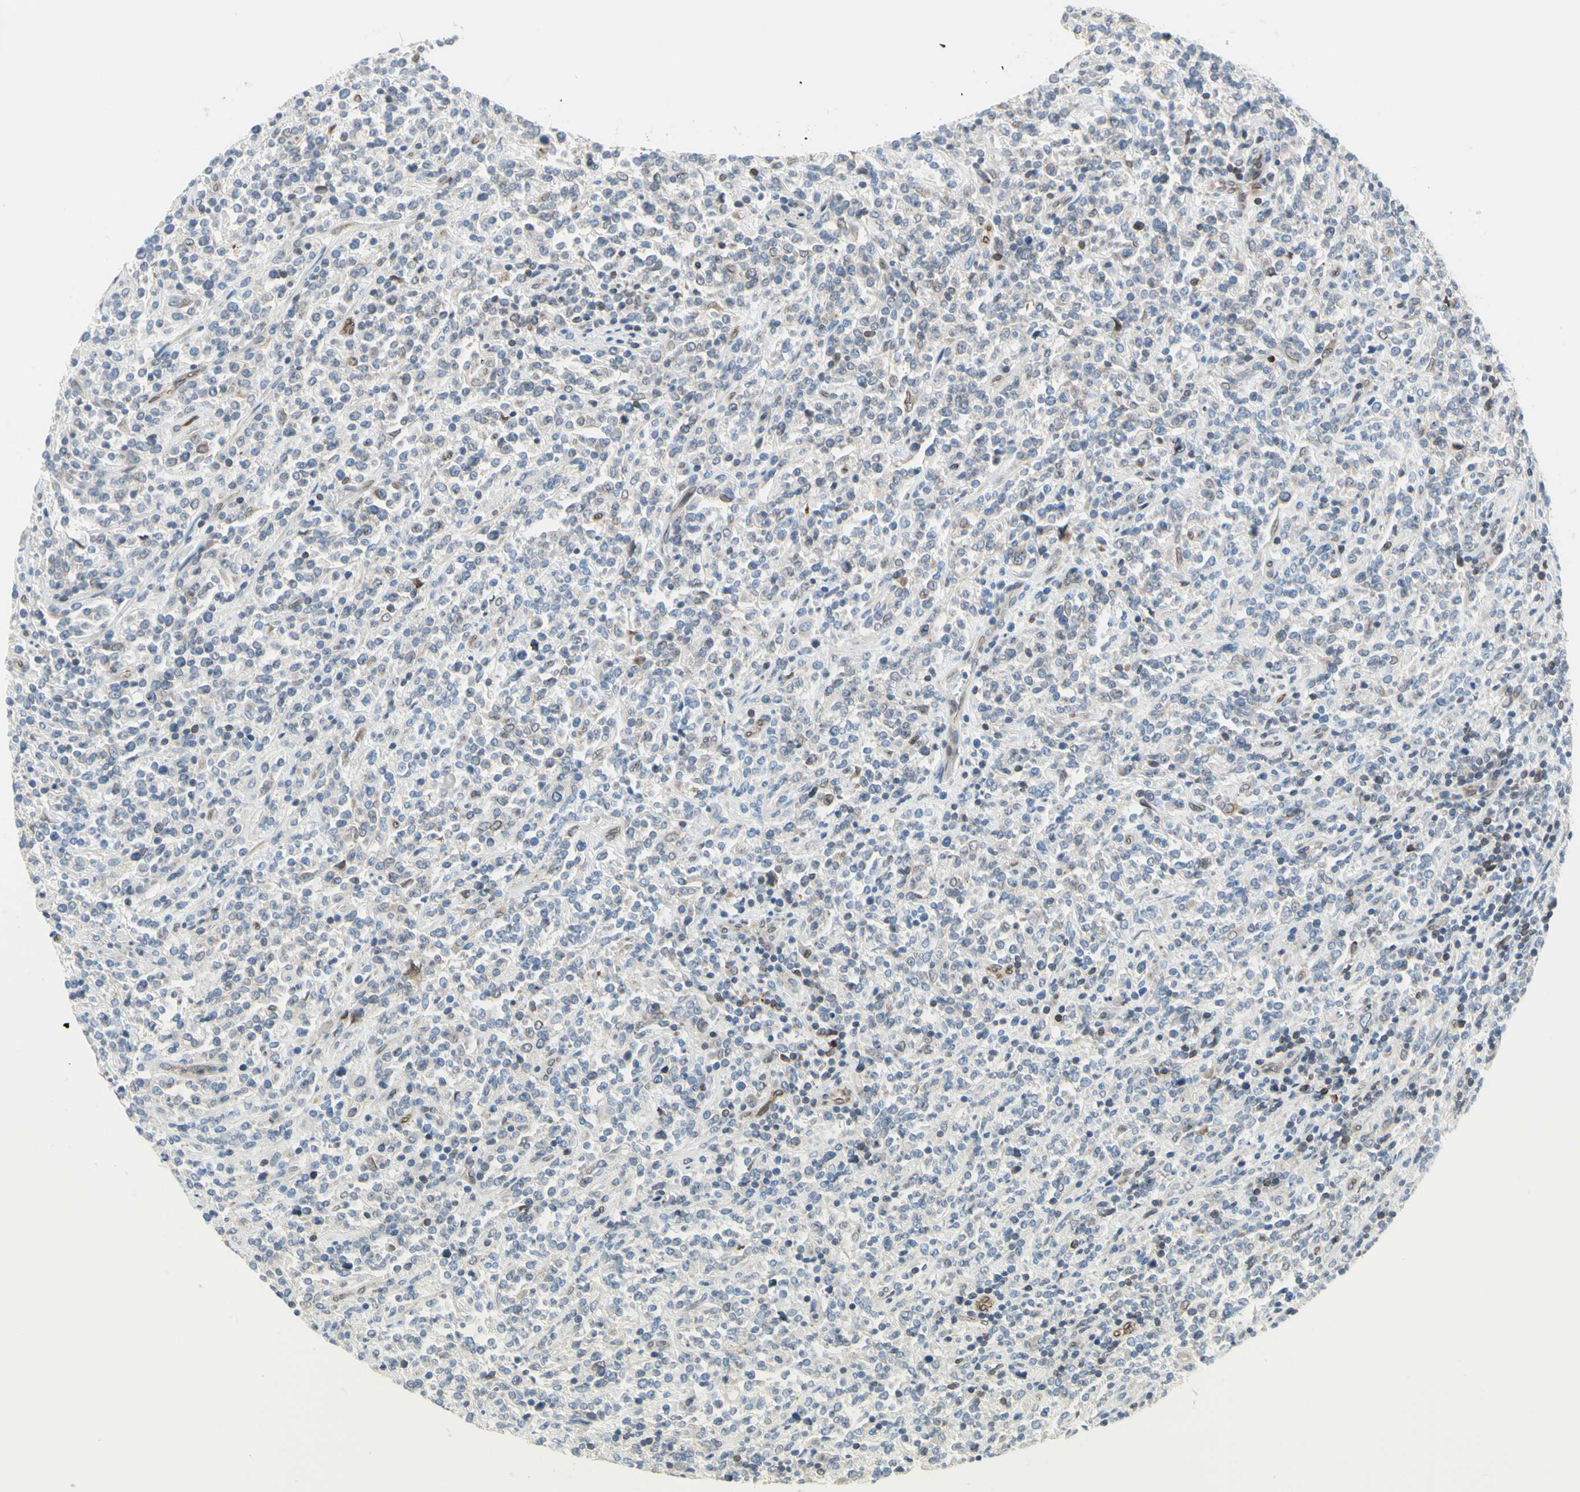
{"staining": {"intensity": "negative", "quantity": "none", "location": "none"}, "tissue": "lymphoma", "cell_type": "Tumor cells", "image_type": "cancer", "snomed": [{"axis": "morphology", "description": "Malignant lymphoma, non-Hodgkin's type, High grade"}, {"axis": "topography", "description": "Soft tissue"}], "caption": "DAB immunohistochemical staining of human high-grade malignant lymphoma, non-Hodgkin's type shows no significant staining in tumor cells. The staining is performed using DAB (3,3'-diaminobenzidine) brown chromogen with nuclei counter-stained in using hematoxylin.", "gene": "TRAF2", "patient": {"sex": "male", "age": 18}}